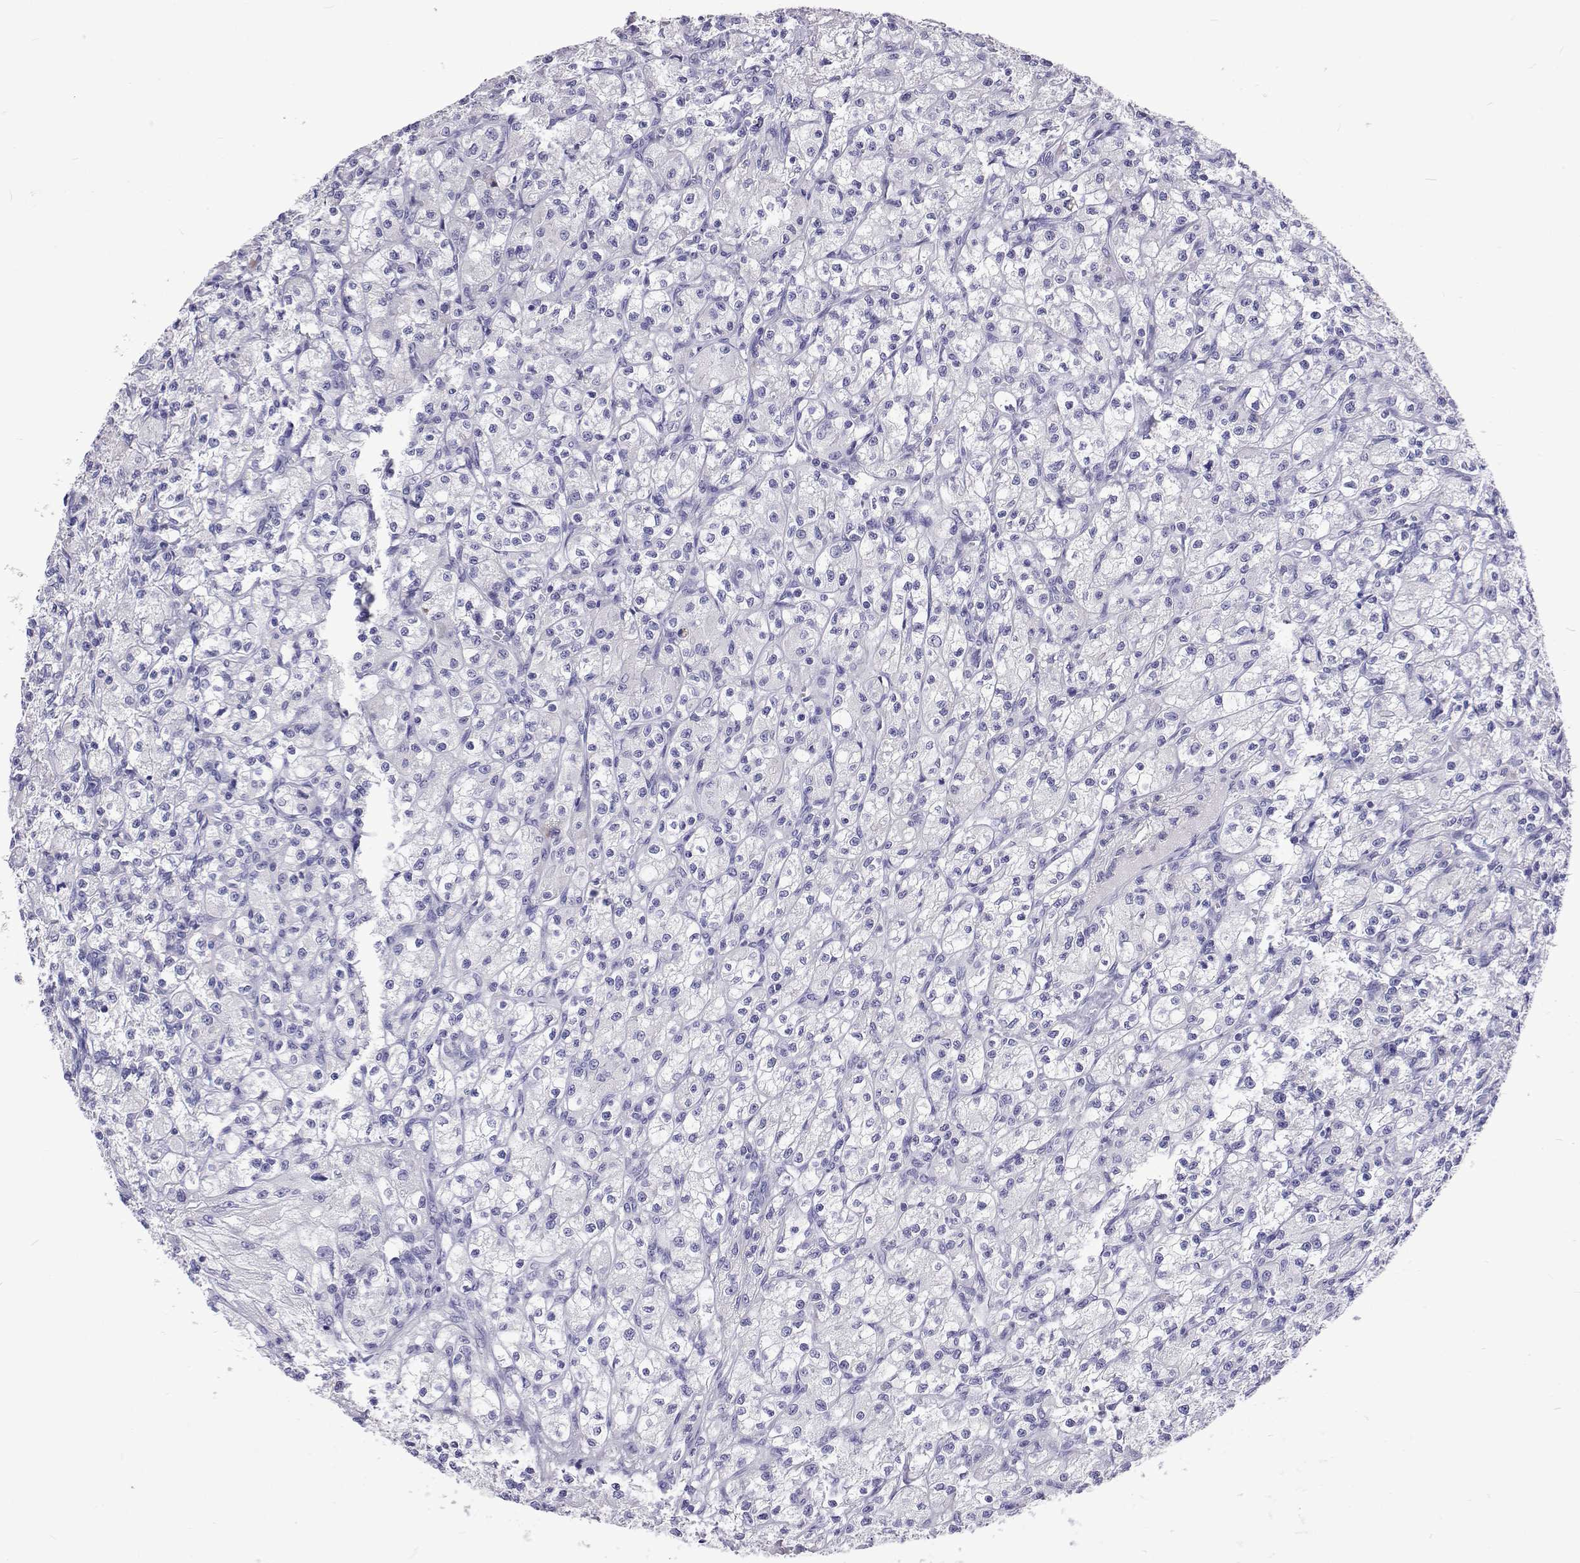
{"staining": {"intensity": "negative", "quantity": "none", "location": "none"}, "tissue": "renal cancer", "cell_type": "Tumor cells", "image_type": "cancer", "snomed": [{"axis": "morphology", "description": "Adenocarcinoma, NOS"}, {"axis": "topography", "description": "Kidney"}], "caption": "DAB (3,3'-diaminobenzidine) immunohistochemical staining of adenocarcinoma (renal) exhibits no significant staining in tumor cells.", "gene": "UMODL1", "patient": {"sex": "female", "age": 70}}